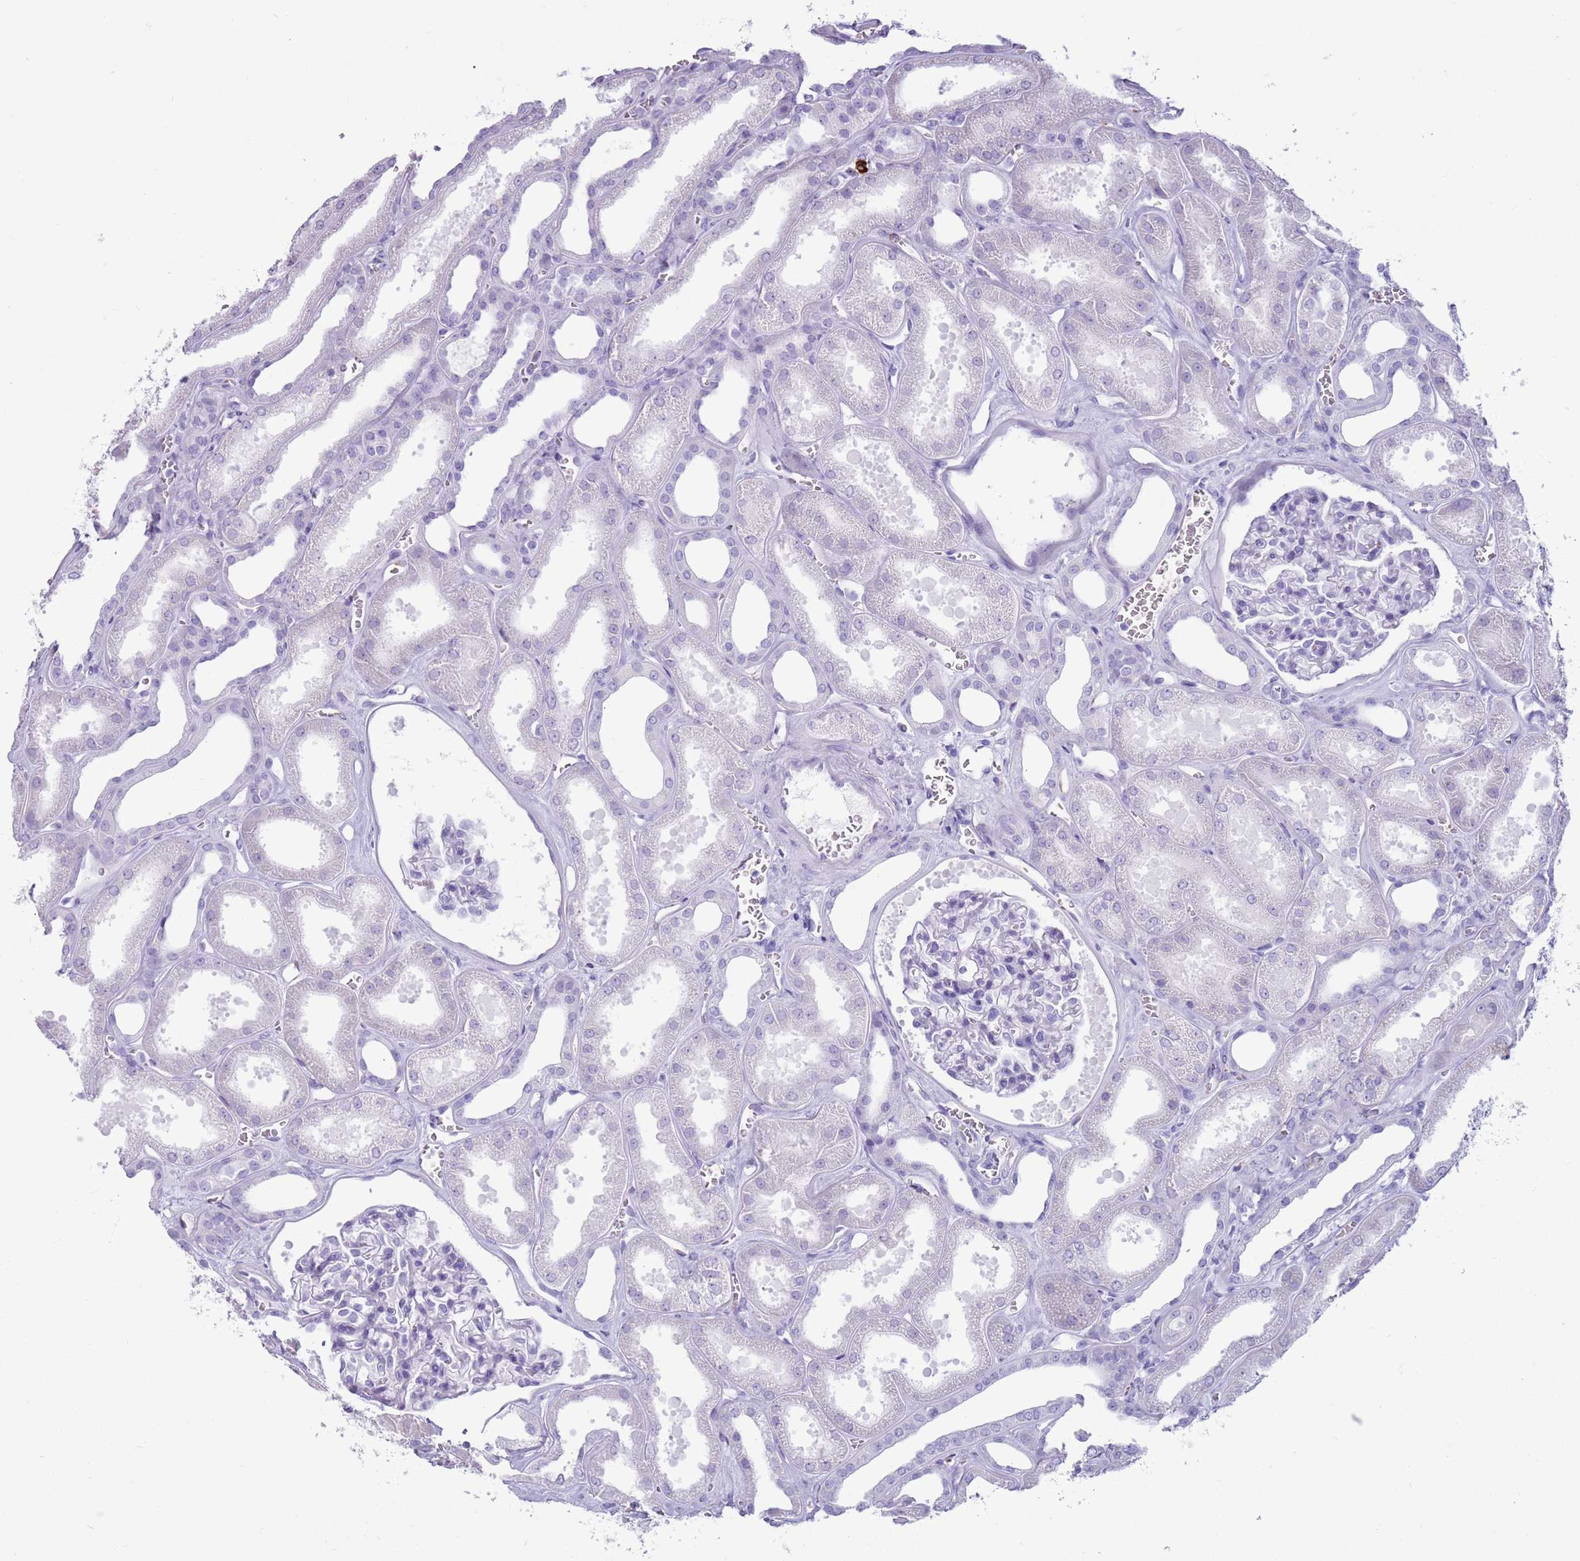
{"staining": {"intensity": "negative", "quantity": "none", "location": "none"}, "tissue": "kidney", "cell_type": "Cells in glomeruli", "image_type": "normal", "snomed": [{"axis": "morphology", "description": "Normal tissue, NOS"}, {"axis": "morphology", "description": "Adenocarcinoma, NOS"}, {"axis": "topography", "description": "Kidney"}], "caption": "Photomicrograph shows no protein staining in cells in glomeruli of normal kidney.", "gene": "ENSG00000263020", "patient": {"sex": "female", "age": 68}}